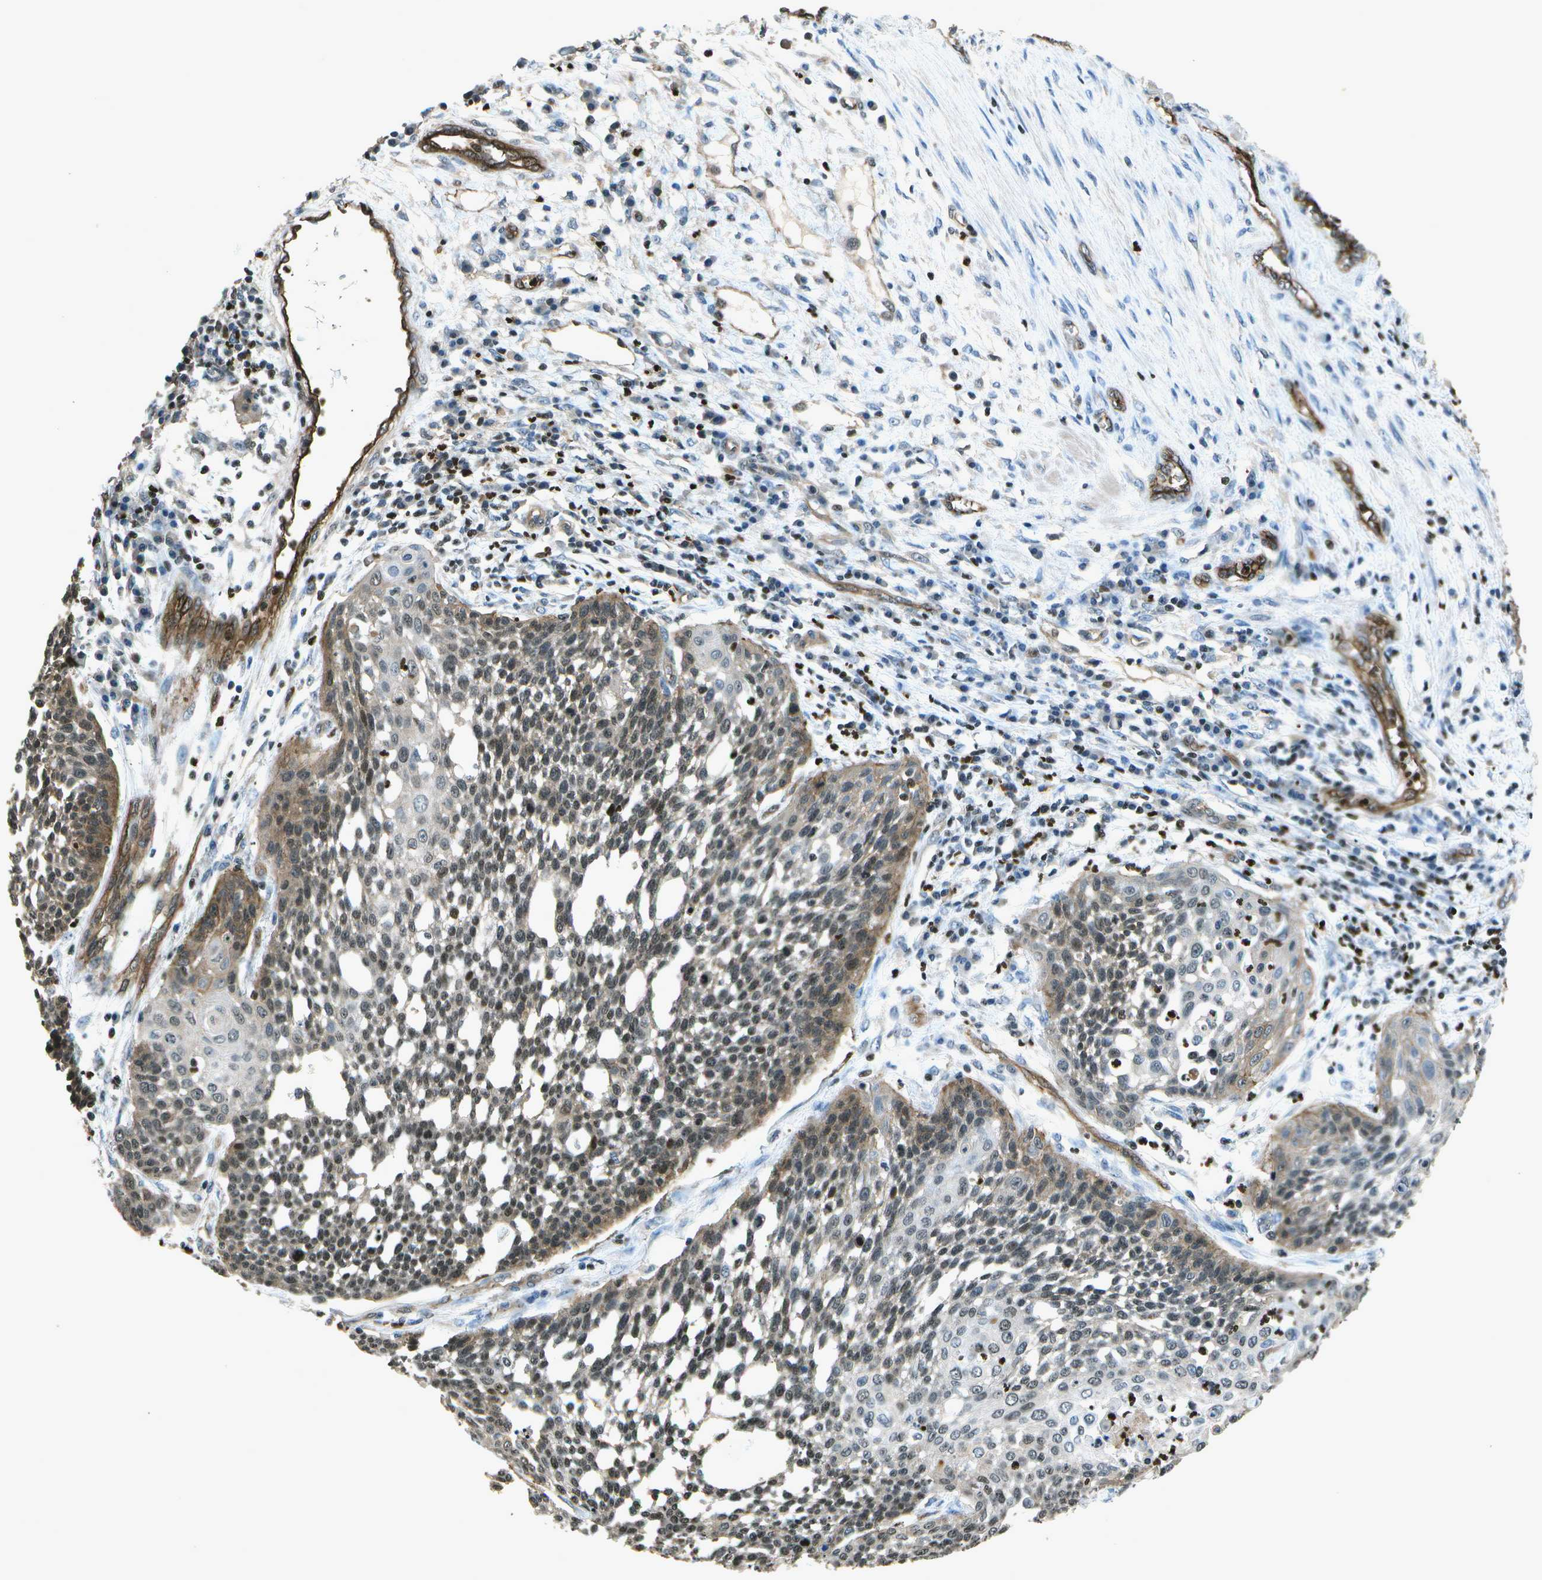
{"staining": {"intensity": "moderate", "quantity": ">75%", "location": "nuclear"}, "tissue": "cervical cancer", "cell_type": "Tumor cells", "image_type": "cancer", "snomed": [{"axis": "morphology", "description": "Squamous cell carcinoma, NOS"}, {"axis": "topography", "description": "Cervix"}], "caption": "The histopathology image reveals staining of cervical cancer, revealing moderate nuclear protein positivity (brown color) within tumor cells.", "gene": "PDLIM1", "patient": {"sex": "female", "age": 34}}